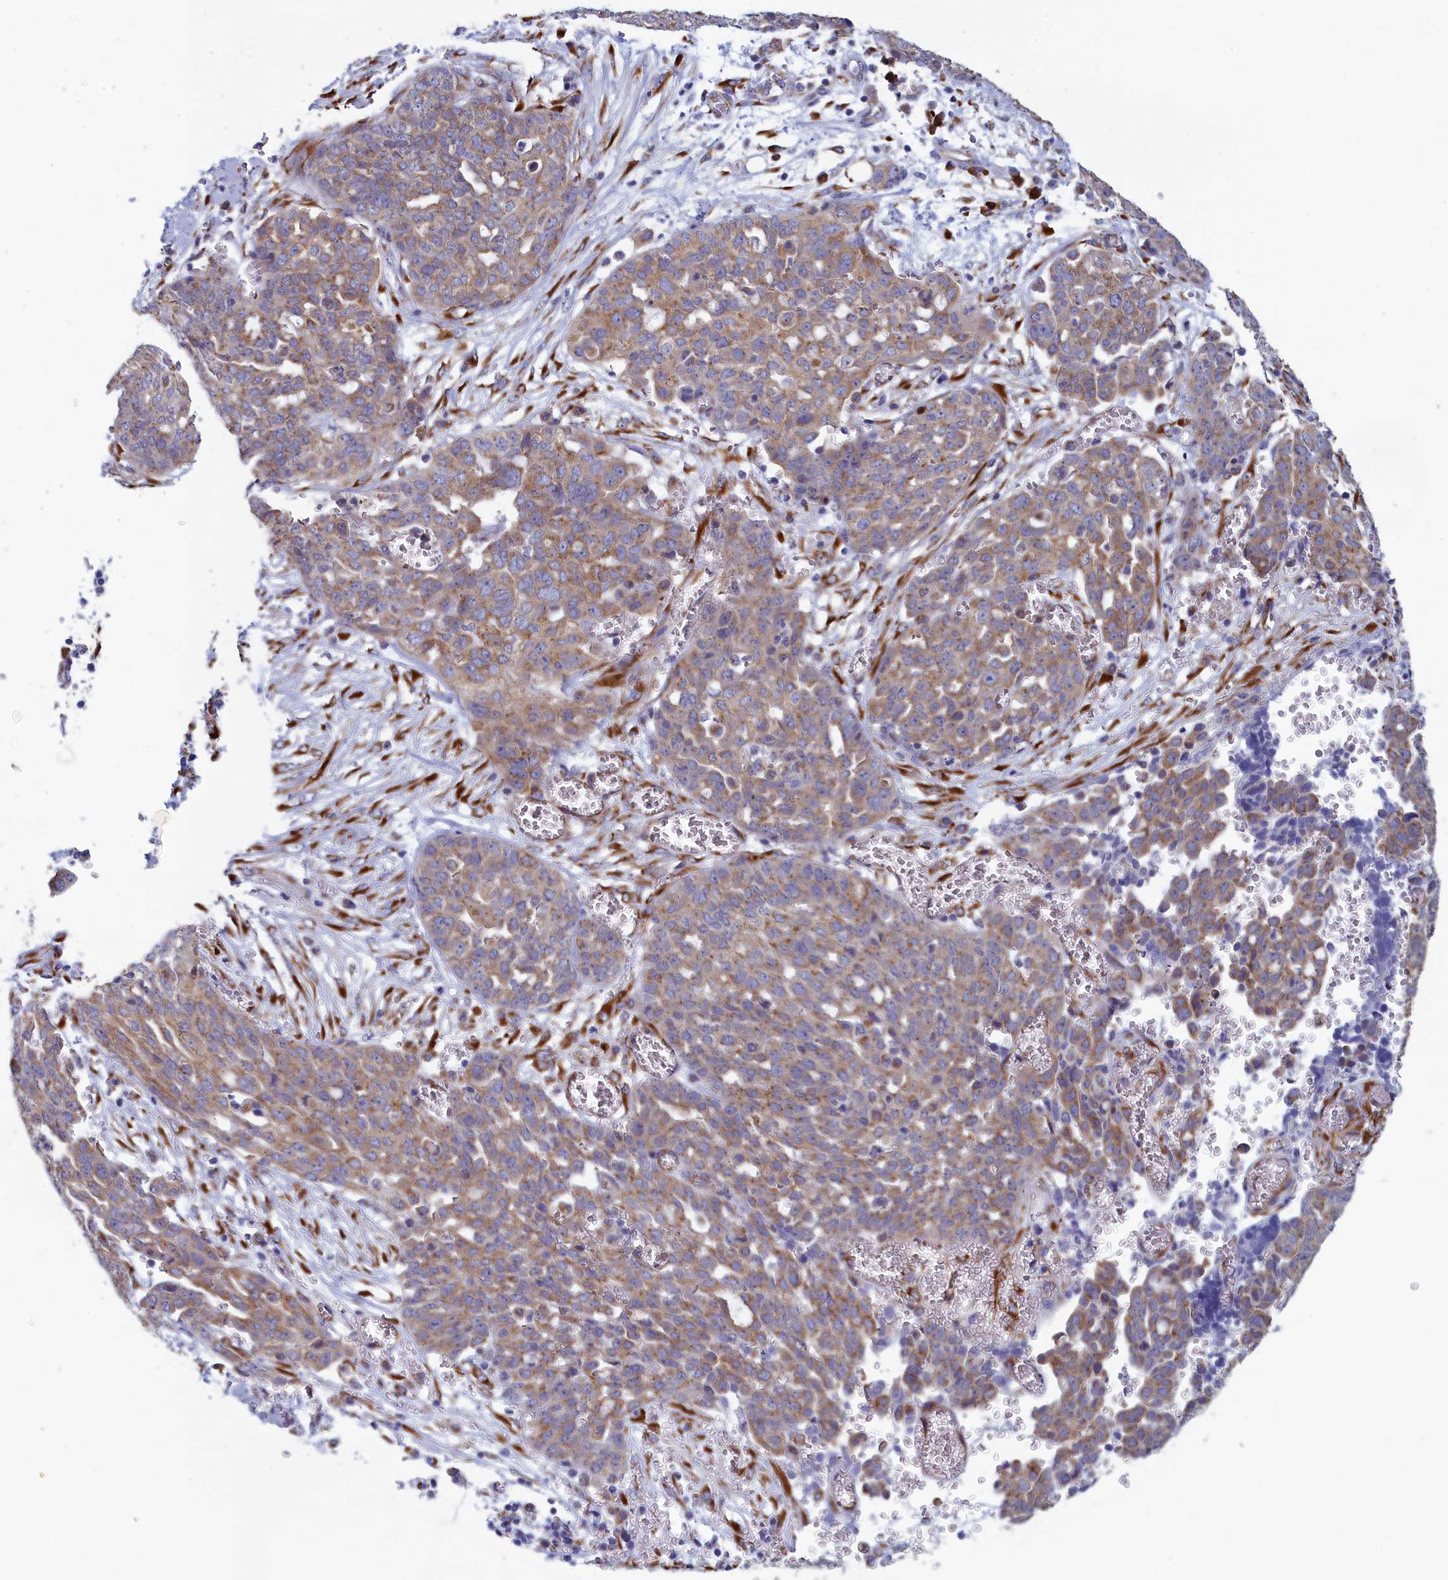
{"staining": {"intensity": "moderate", "quantity": ">75%", "location": "cytoplasmic/membranous"}, "tissue": "ovarian cancer", "cell_type": "Tumor cells", "image_type": "cancer", "snomed": [{"axis": "morphology", "description": "Cystadenocarcinoma, serous, NOS"}, {"axis": "topography", "description": "Soft tissue"}, {"axis": "topography", "description": "Ovary"}], "caption": "Immunohistochemical staining of serous cystadenocarcinoma (ovarian) demonstrates moderate cytoplasmic/membranous protein staining in approximately >75% of tumor cells. The protein is shown in brown color, while the nuclei are stained blue.", "gene": "CCDC68", "patient": {"sex": "female", "age": 57}}